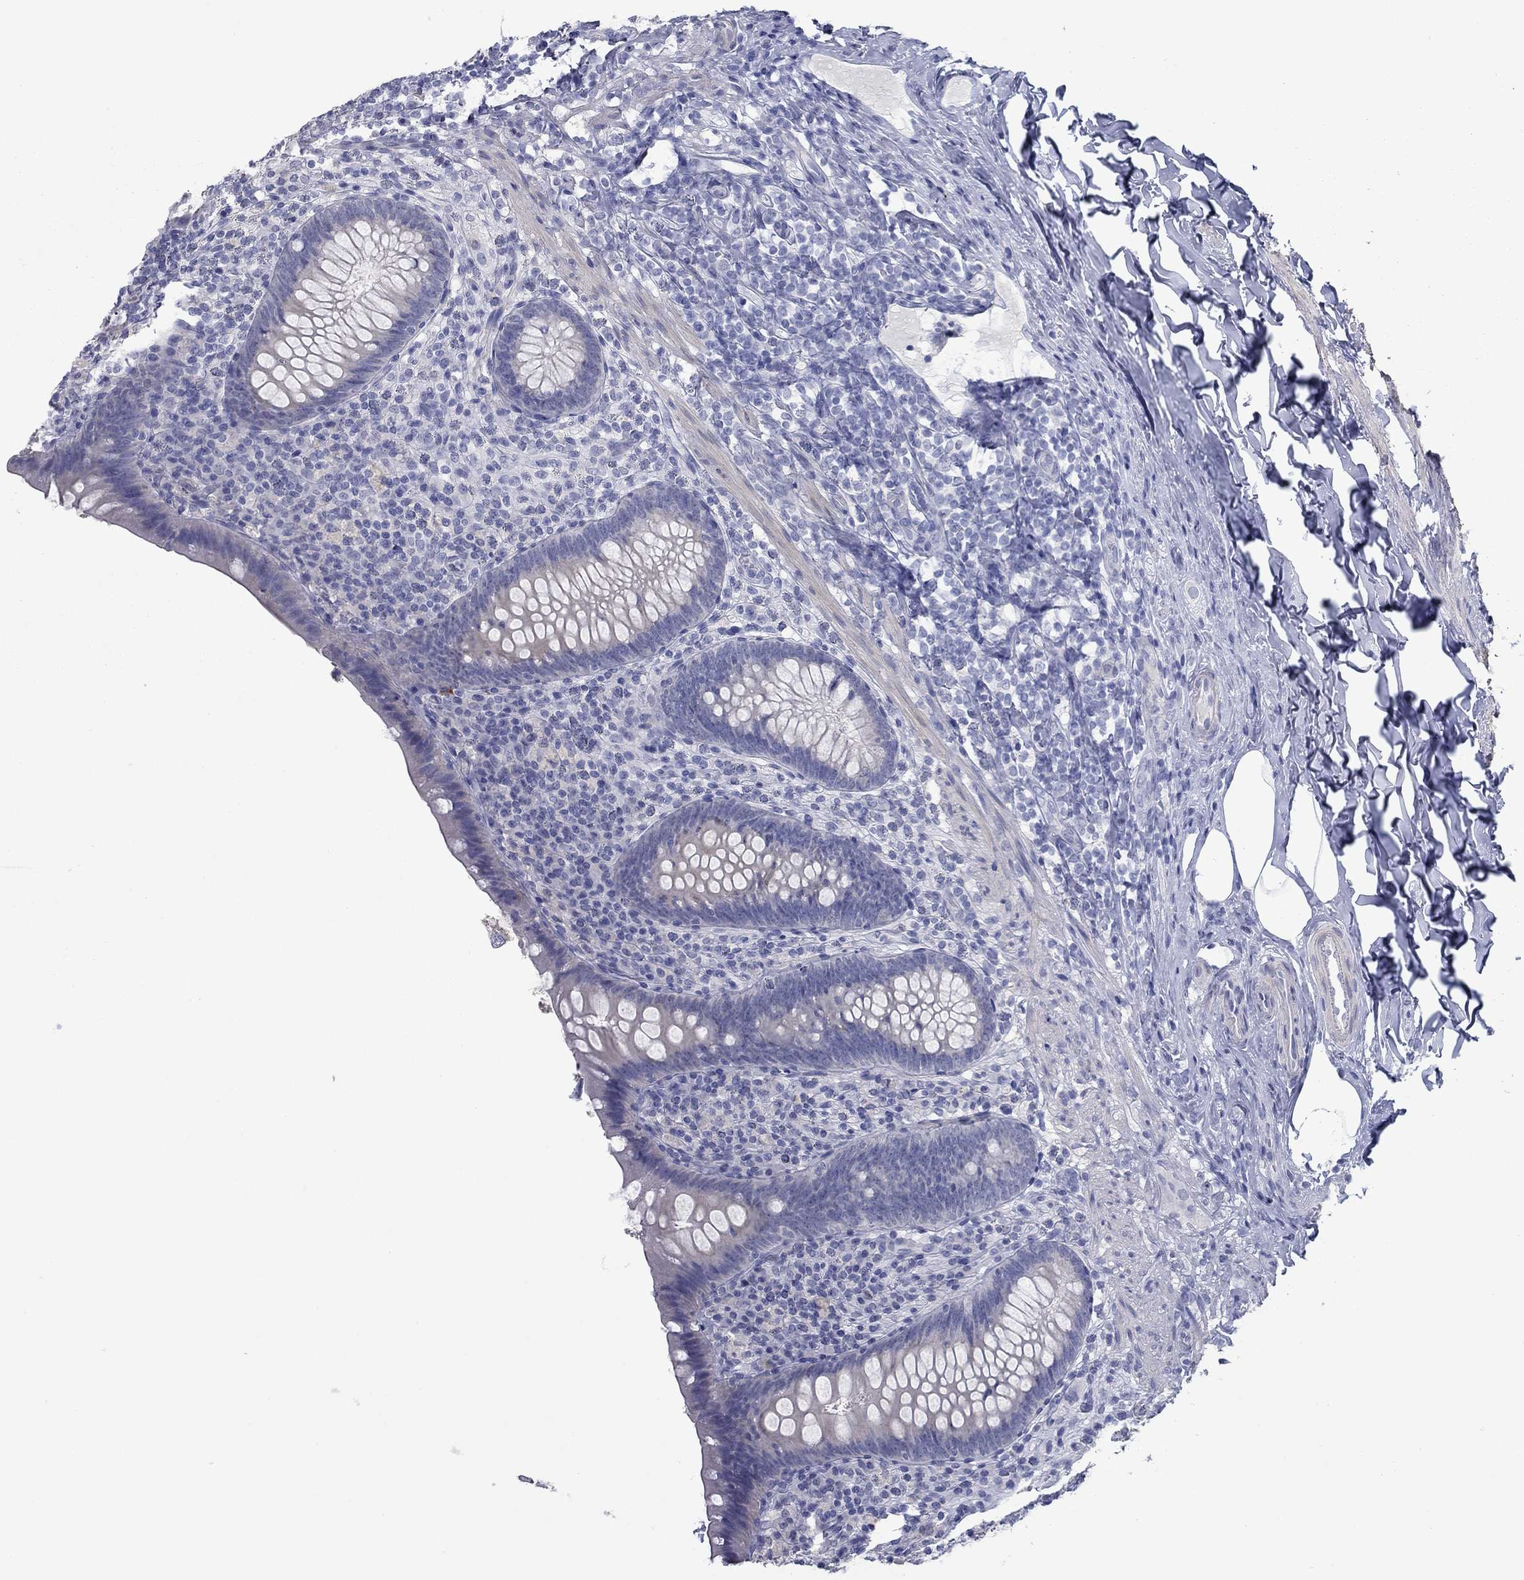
{"staining": {"intensity": "negative", "quantity": "none", "location": "none"}, "tissue": "appendix", "cell_type": "Glandular cells", "image_type": "normal", "snomed": [{"axis": "morphology", "description": "Normal tissue, NOS"}, {"axis": "topography", "description": "Appendix"}], "caption": "This is an immunohistochemistry (IHC) histopathology image of benign human appendix. There is no expression in glandular cells.", "gene": "KIRREL2", "patient": {"sex": "male", "age": 47}}